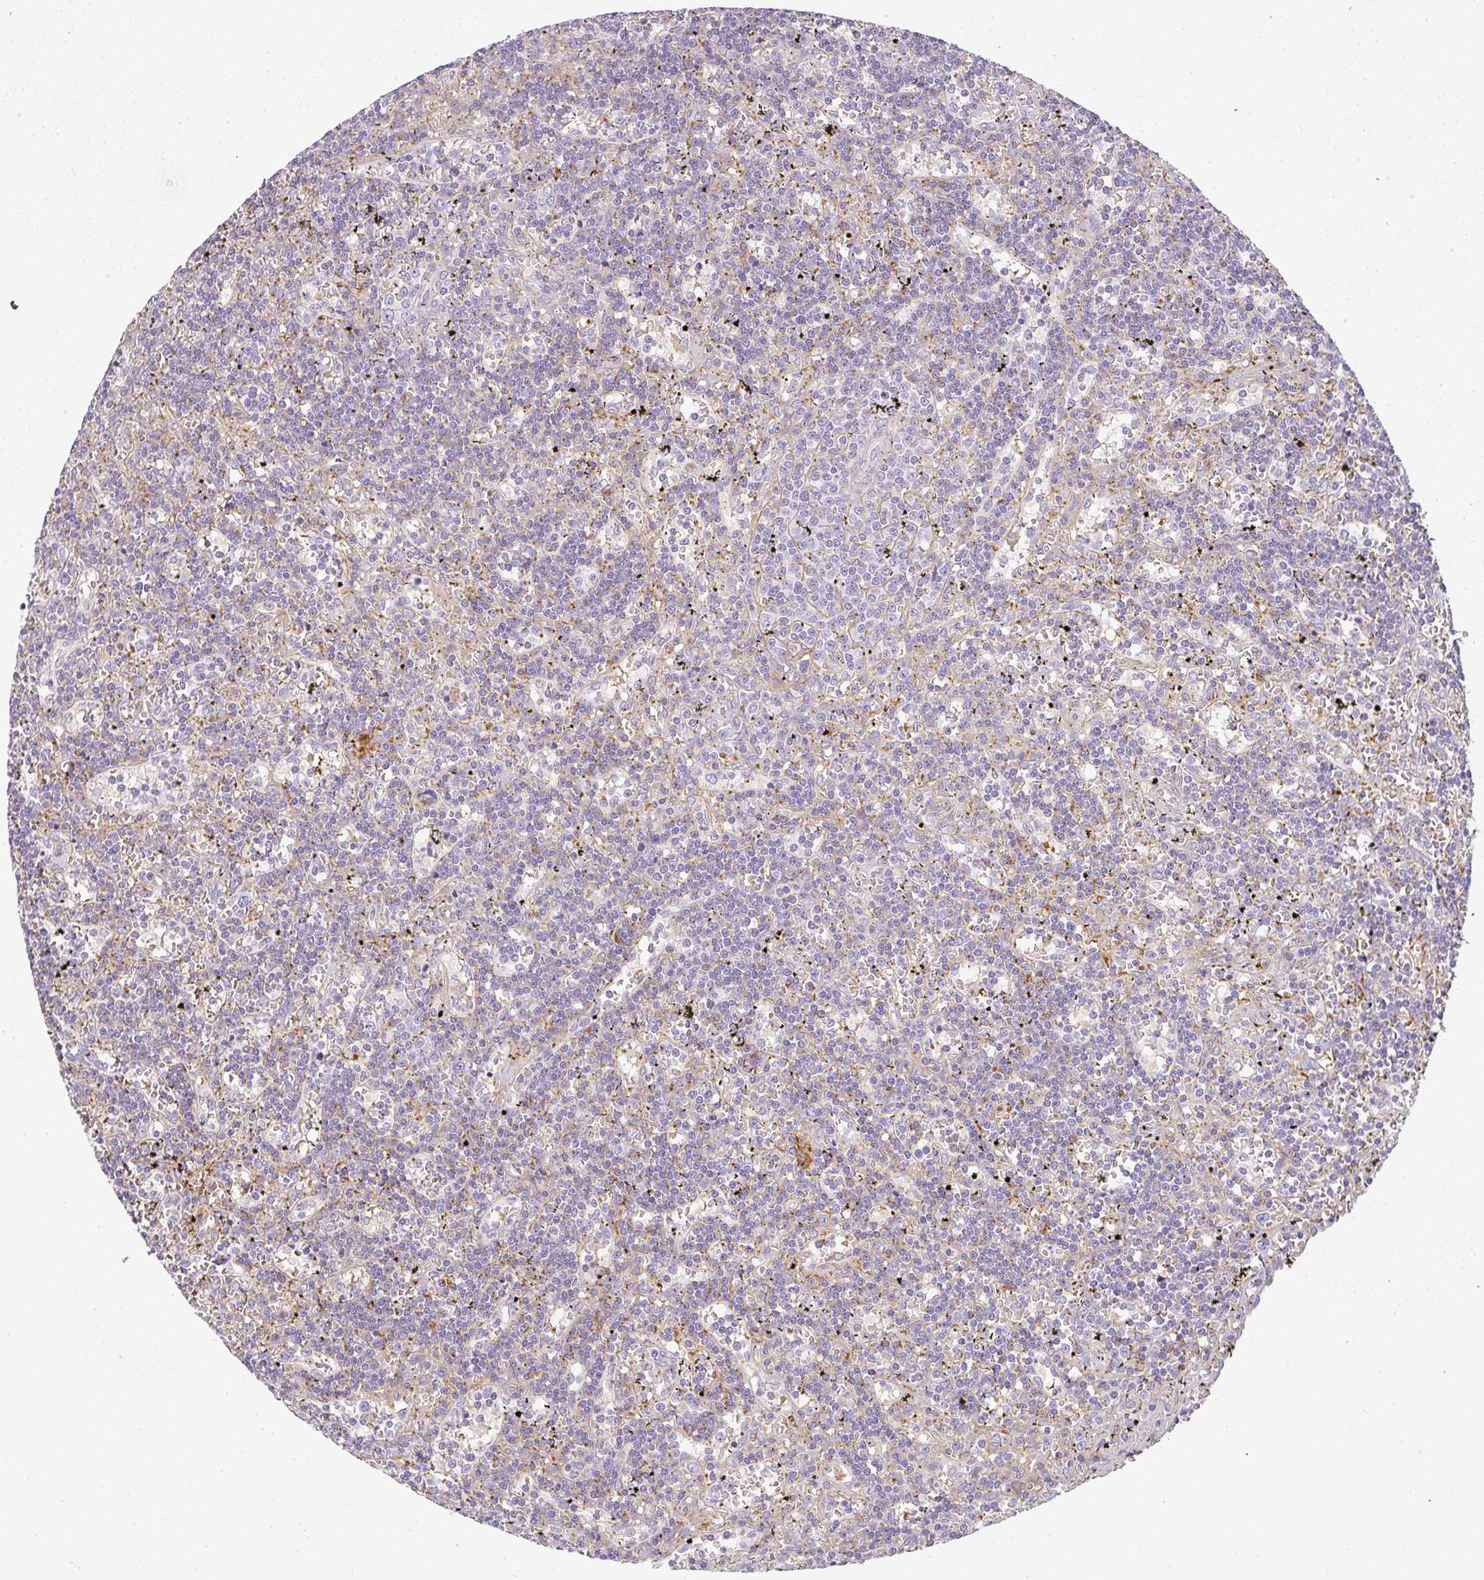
{"staining": {"intensity": "negative", "quantity": "none", "location": "none"}, "tissue": "lymphoma", "cell_type": "Tumor cells", "image_type": "cancer", "snomed": [{"axis": "morphology", "description": "Malignant lymphoma, non-Hodgkin's type, Low grade"}, {"axis": "topography", "description": "Spleen"}], "caption": "High magnification brightfield microscopy of malignant lymphoma, non-Hodgkin's type (low-grade) stained with DAB (3,3'-diaminobenzidine) (brown) and counterstained with hematoxylin (blue): tumor cells show no significant expression.", "gene": "SULF1", "patient": {"sex": "male", "age": 60}}